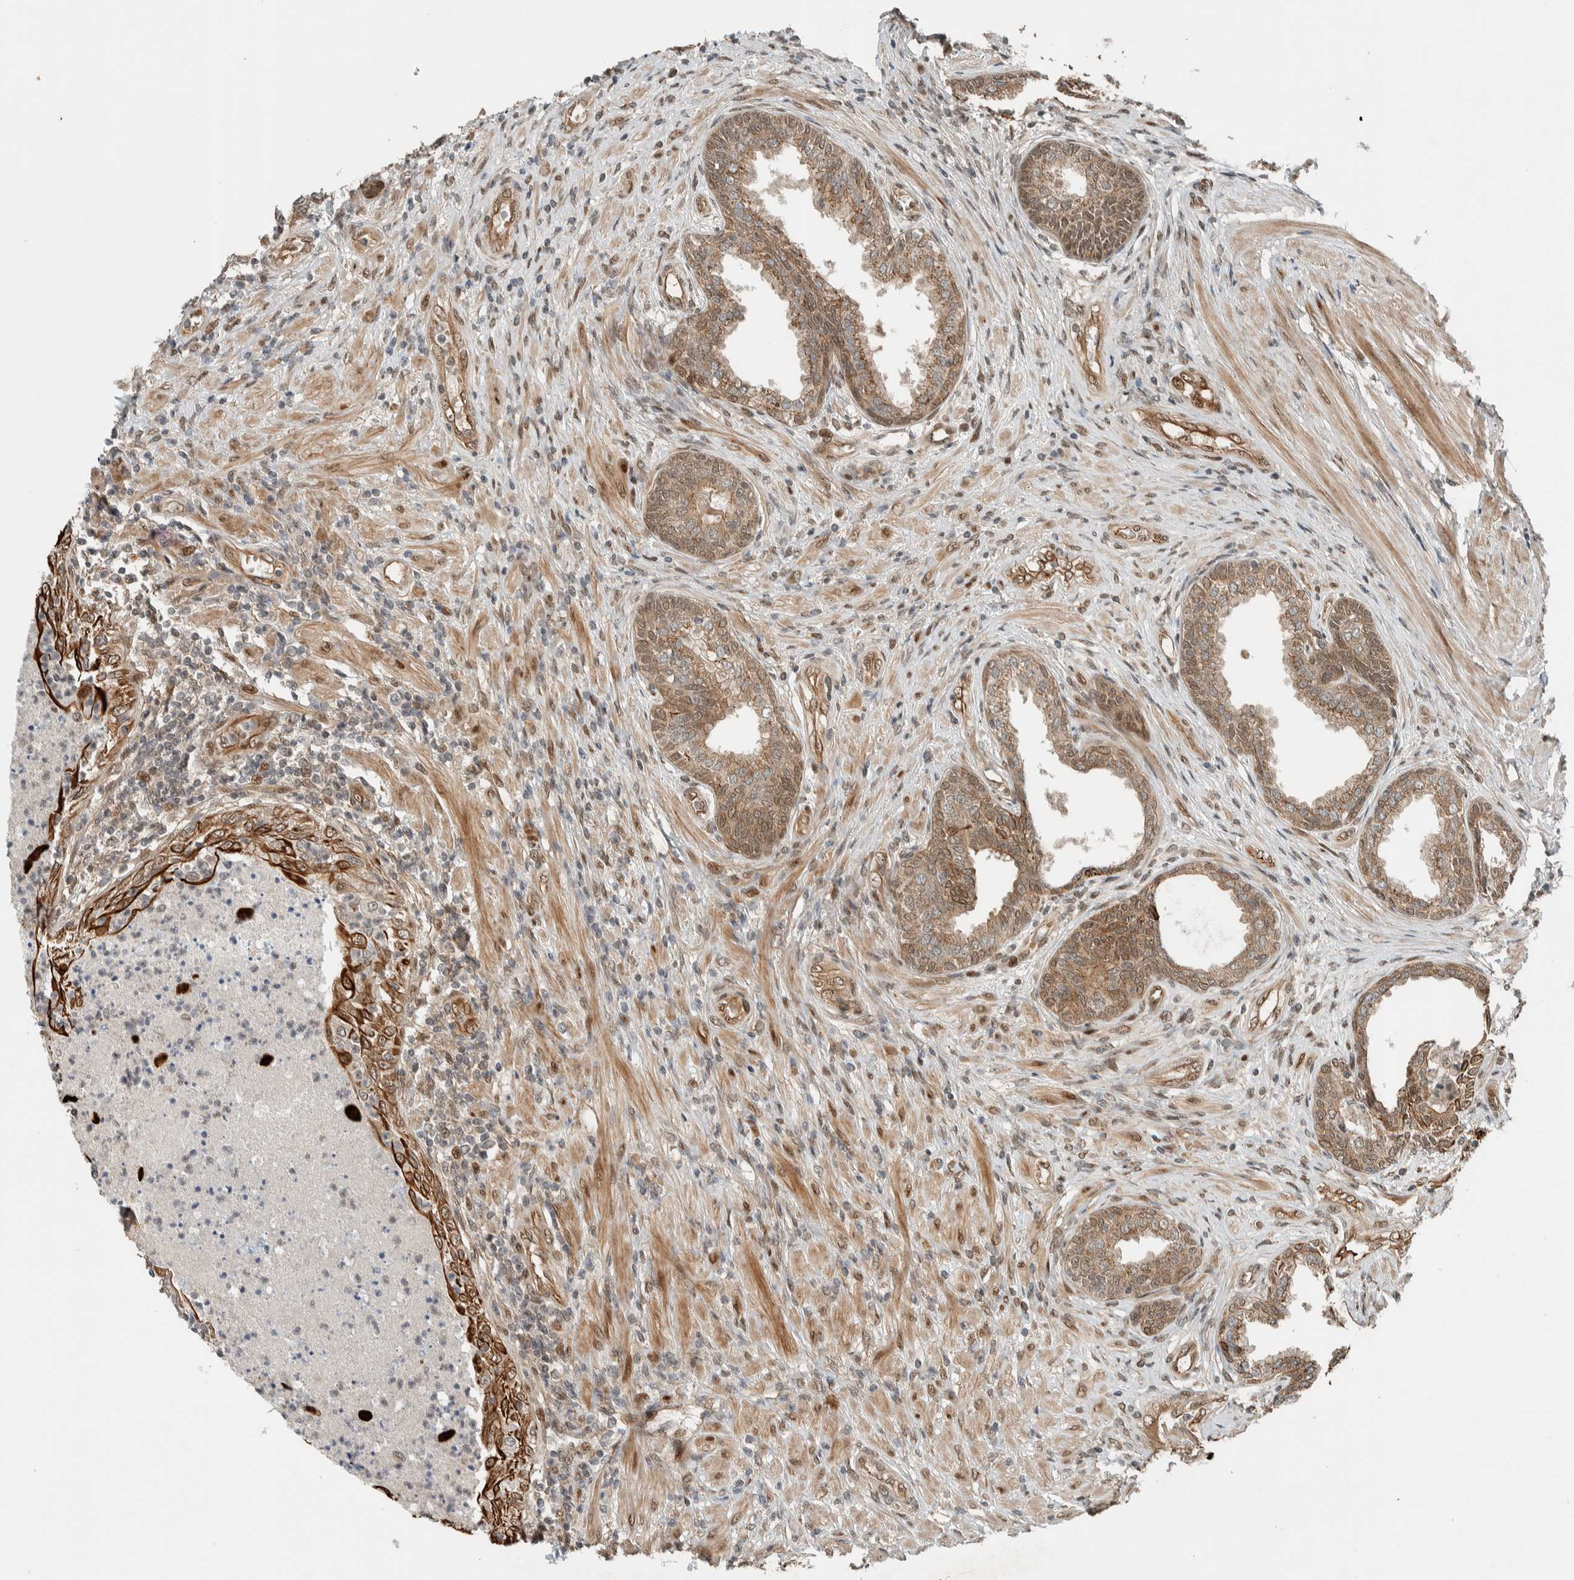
{"staining": {"intensity": "strong", "quantity": ">75%", "location": "cytoplasmic/membranous"}, "tissue": "prostate", "cell_type": "Glandular cells", "image_type": "normal", "snomed": [{"axis": "morphology", "description": "Normal tissue, NOS"}, {"axis": "topography", "description": "Prostate"}], "caption": "The photomicrograph demonstrates staining of benign prostate, revealing strong cytoplasmic/membranous protein expression (brown color) within glandular cells.", "gene": "STXBP4", "patient": {"sex": "male", "age": 76}}